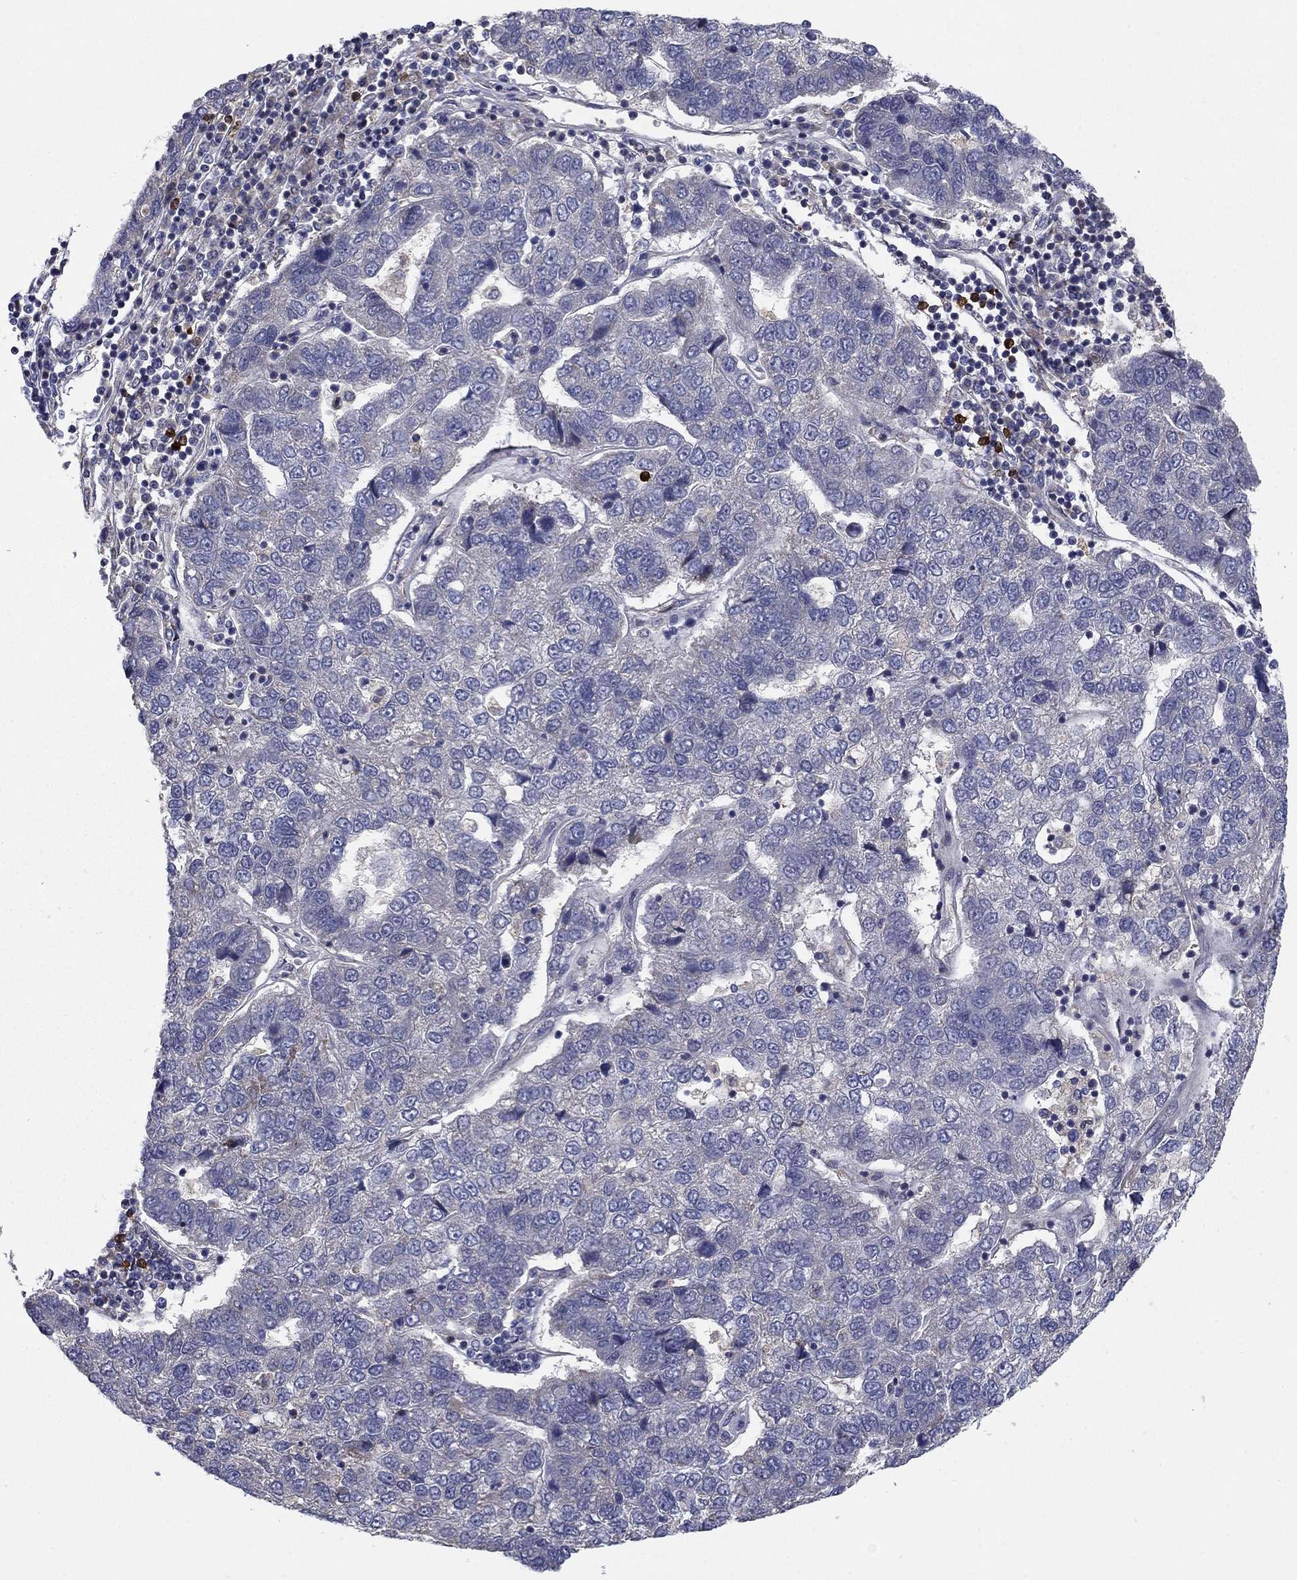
{"staining": {"intensity": "negative", "quantity": "none", "location": "none"}, "tissue": "pancreatic cancer", "cell_type": "Tumor cells", "image_type": "cancer", "snomed": [{"axis": "morphology", "description": "Adenocarcinoma, NOS"}, {"axis": "topography", "description": "Pancreas"}], "caption": "A photomicrograph of human pancreatic cancer (adenocarcinoma) is negative for staining in tumor cells.", "gene": "MMAA", "patient": {"sex": "female", "age": 61}}